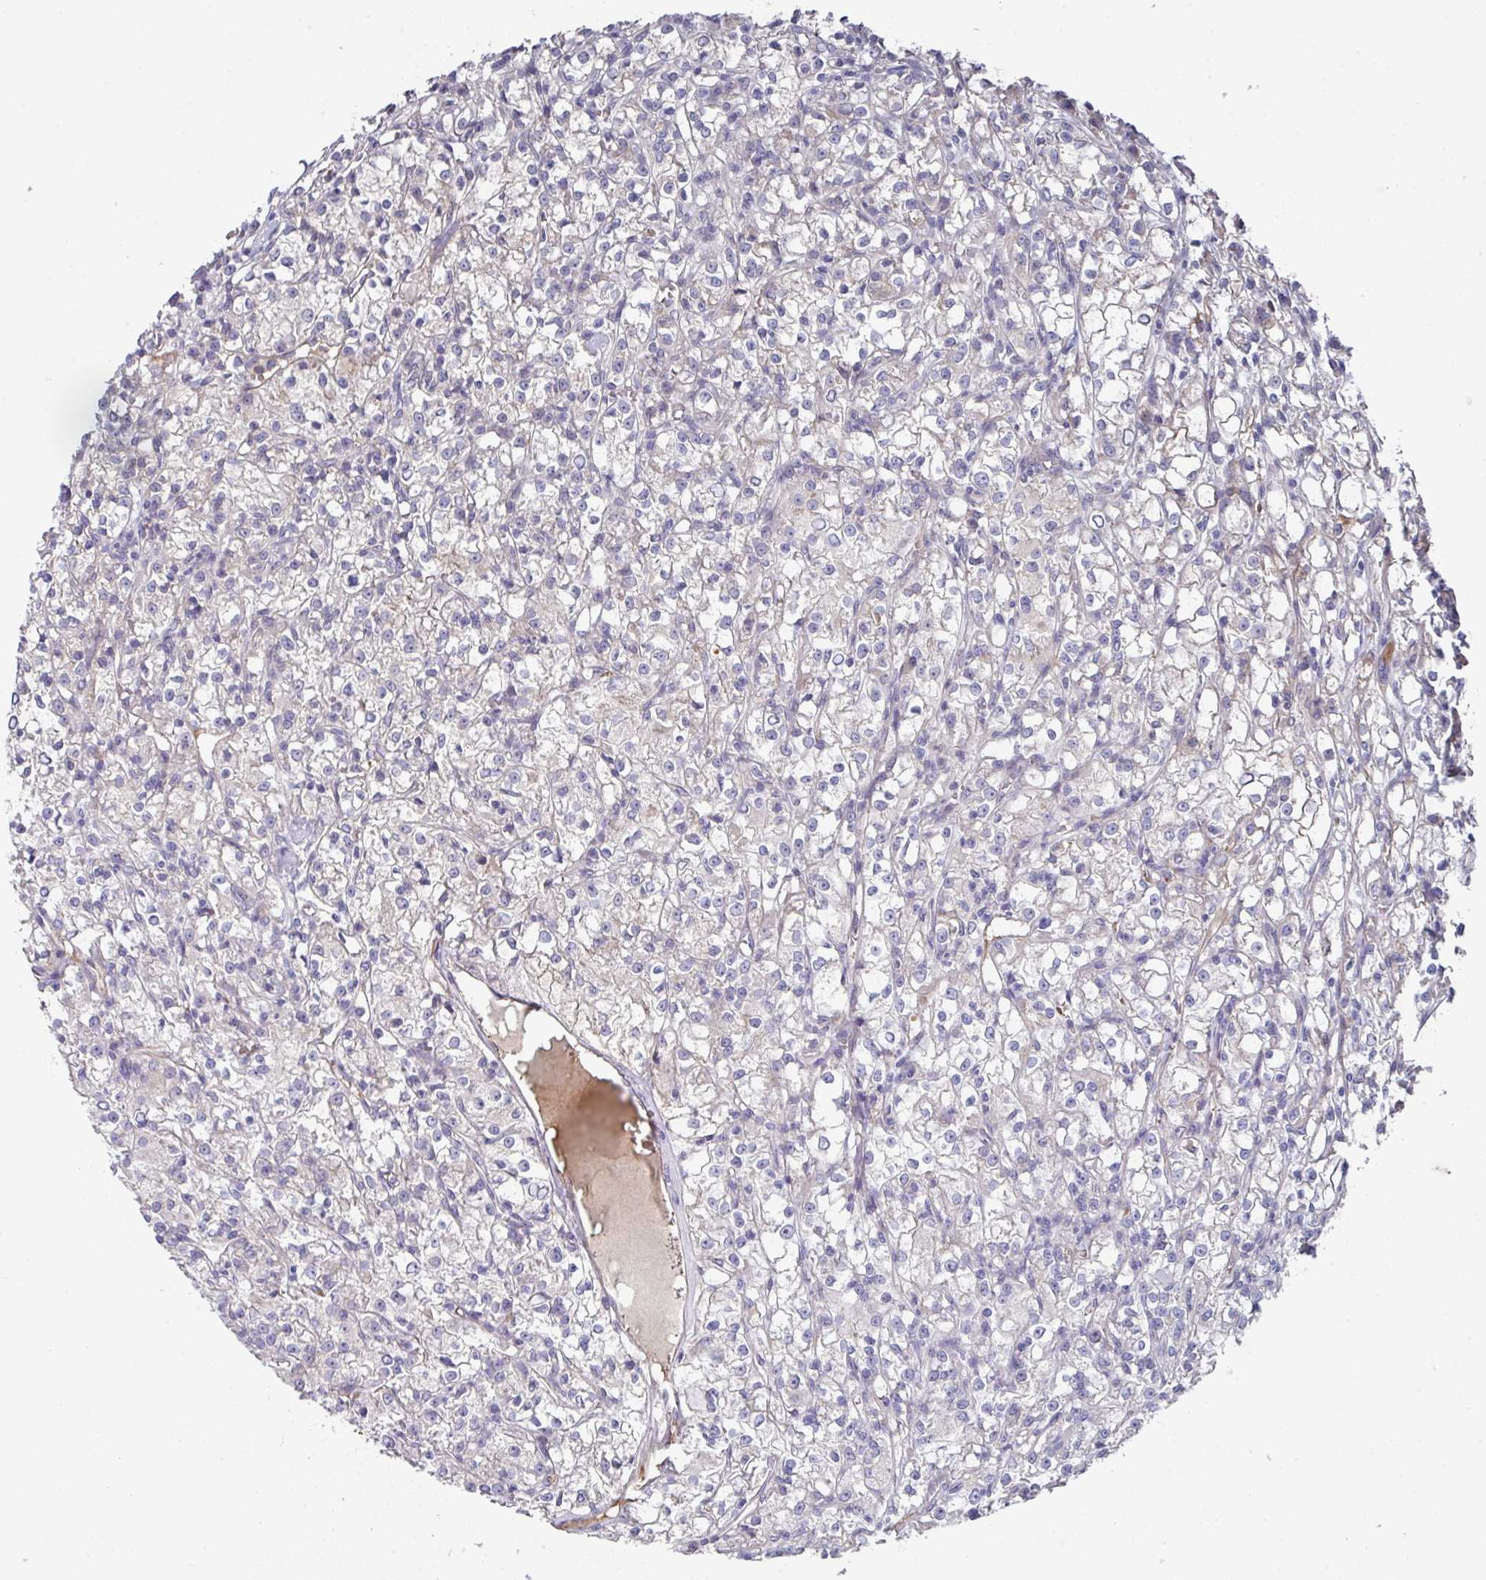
{"staining": {"intensity": "negative", "quantity": "none", "location": "none"}, "tissue": "renal cancer", "cell_type": "Tumor cells", "image_type": "cancer", "snomed": [{"axis": "morphology", "description": "Adenocarcinoma, NOS"}, {"axis": "topography", "description": "Kidney"}], "caption": "Histopathology image shows no significant protein expression in tumor cells of renal cancer.", "gene": "PRR5", "patient": {"sex": "female", "age": 59}}